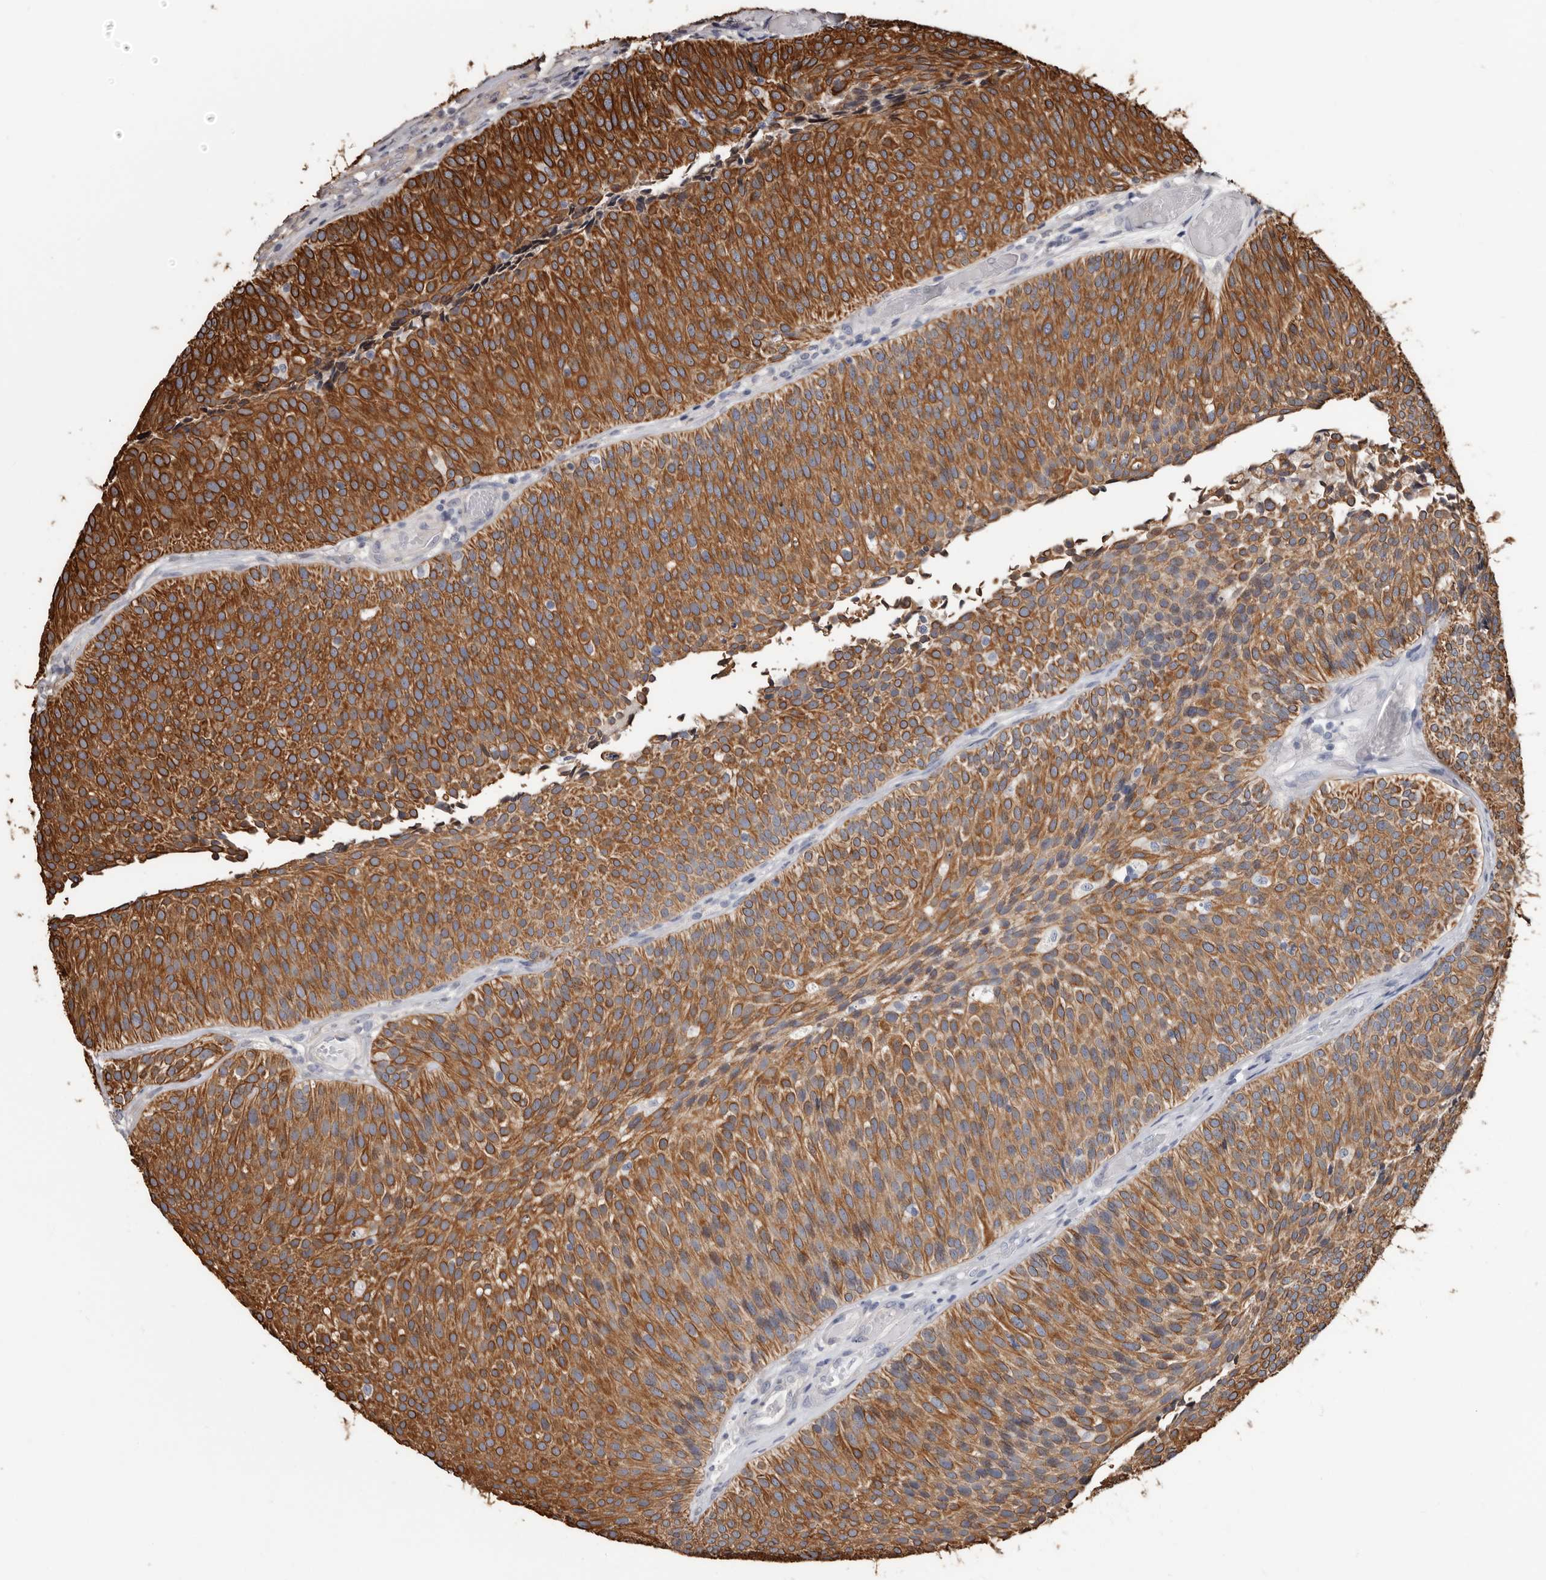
{"staining": {"intensity": "strong", "quantity": ">75%", "location": "cytoplasmic/membranous"}, "tissue": "urothelial cancer", "cell_type": "Tumor cells", "image_type": "cancer", "snomed": [{"axis": "morphology", "description": "Urothelial carcinoma, Low grade"}, {"axis": "topography", "description": "Urinary bladder"}], "caption": "Urothelial cancer stained with immunohistochemistry displays strong cytoplasmic/membranous positivity in approximately >75% of tumor cells. (DAB IHC, brown staining for protein, blue staining for nuclei).", "gene": "MRPL18", "patient": {"sex": "male", "age": 86}}